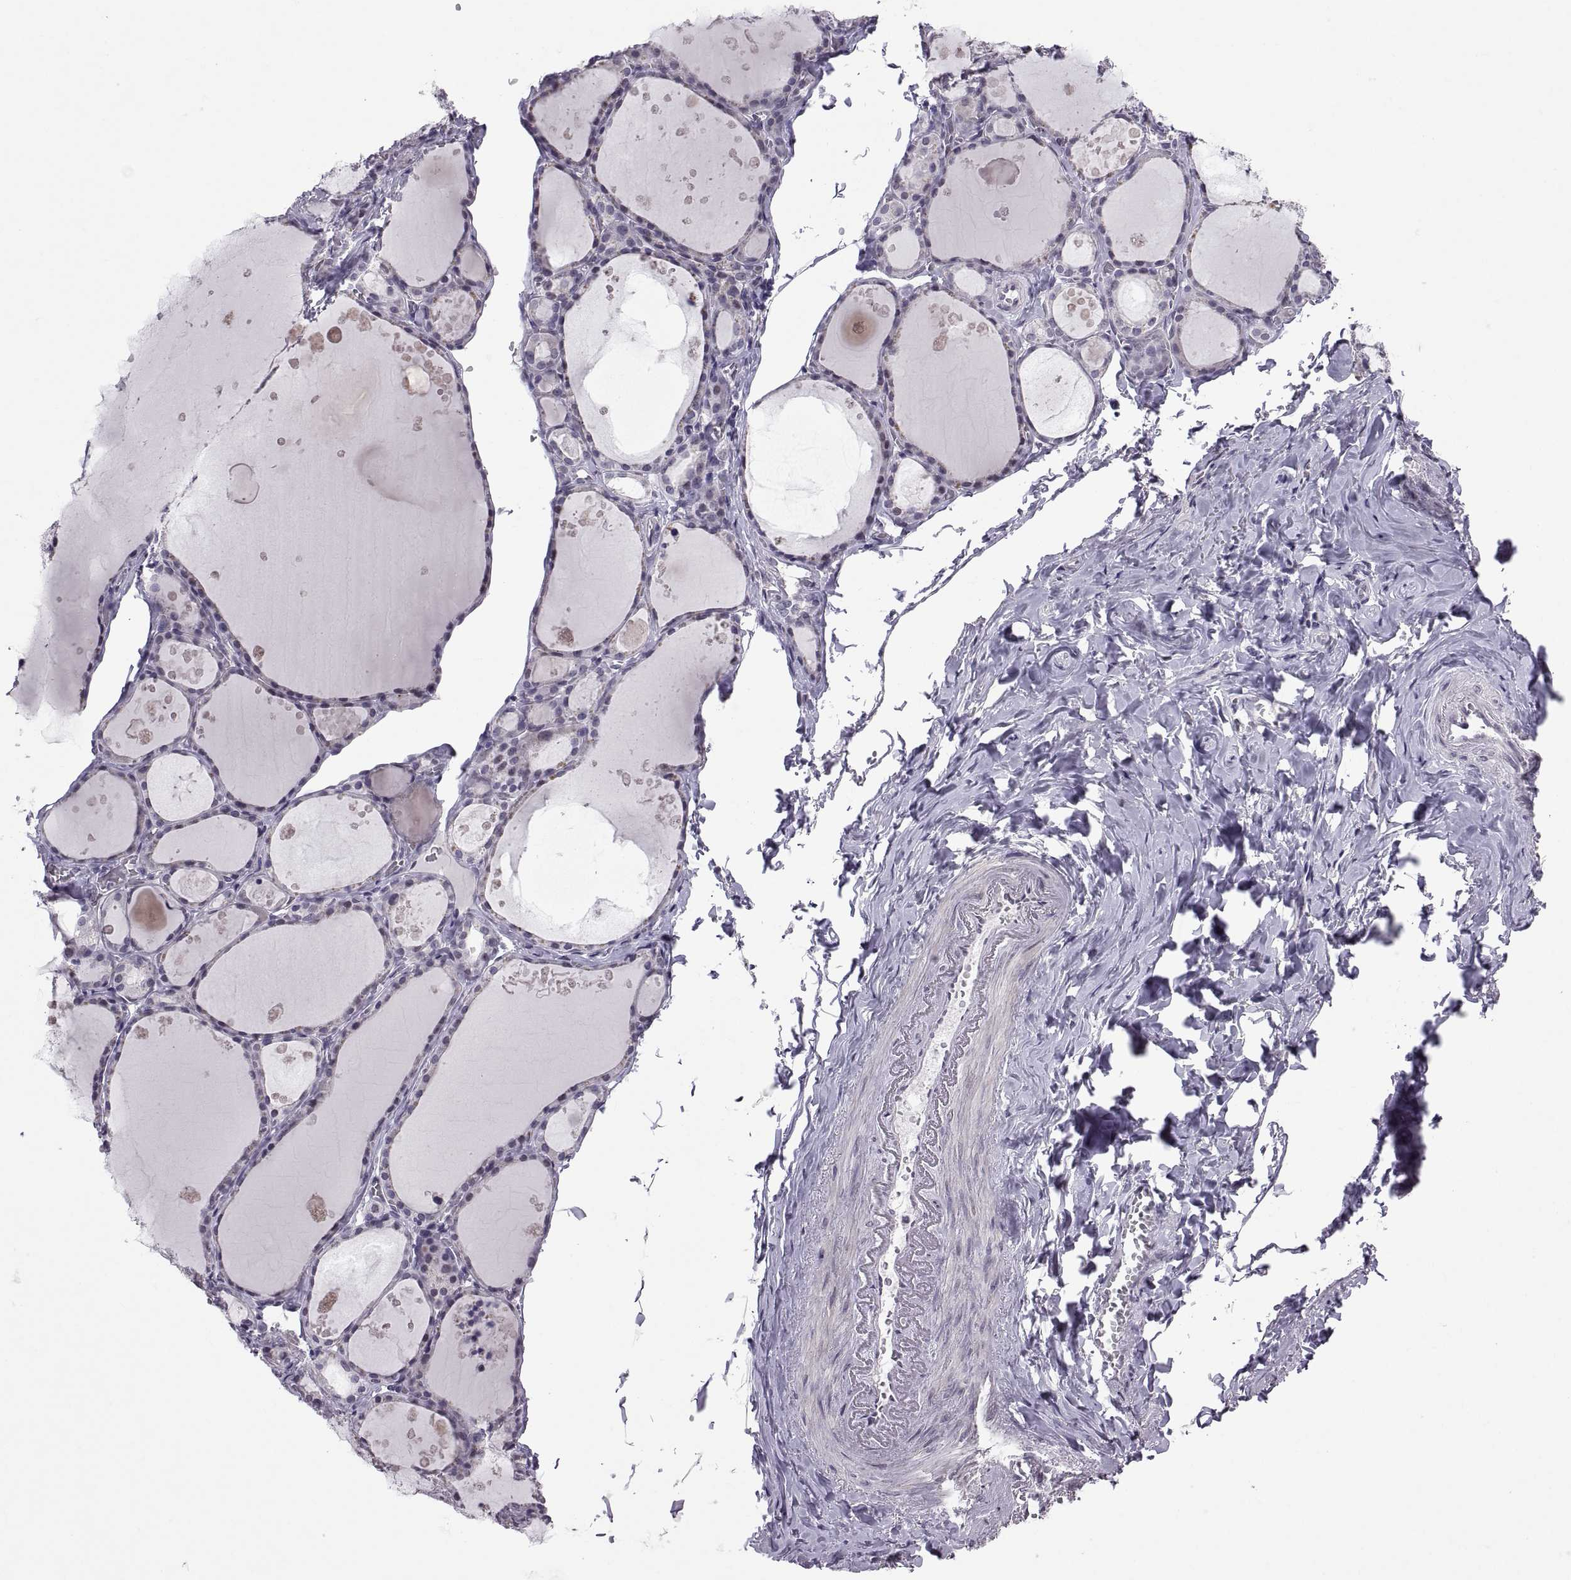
{"staining": {"intensity": "negative", "quantity": "none", "location": "none"}, "tissue": "thyroid gland", "cell_type": "Glandular cells", "image_type": "normal", "snomed": [{"axis": "morphology", "description": "Normal tissue, NOS"}, {"axis": "topography", "description": "Thyroid gland"}], "caption": "An immunohistochemistry photomicrograph of unremarkable thyroid gland is shown. There is no staining in glandular cells of thyroid gland.", "gene": "KRT77", "patient": {"sex": "male", "age": 68}}